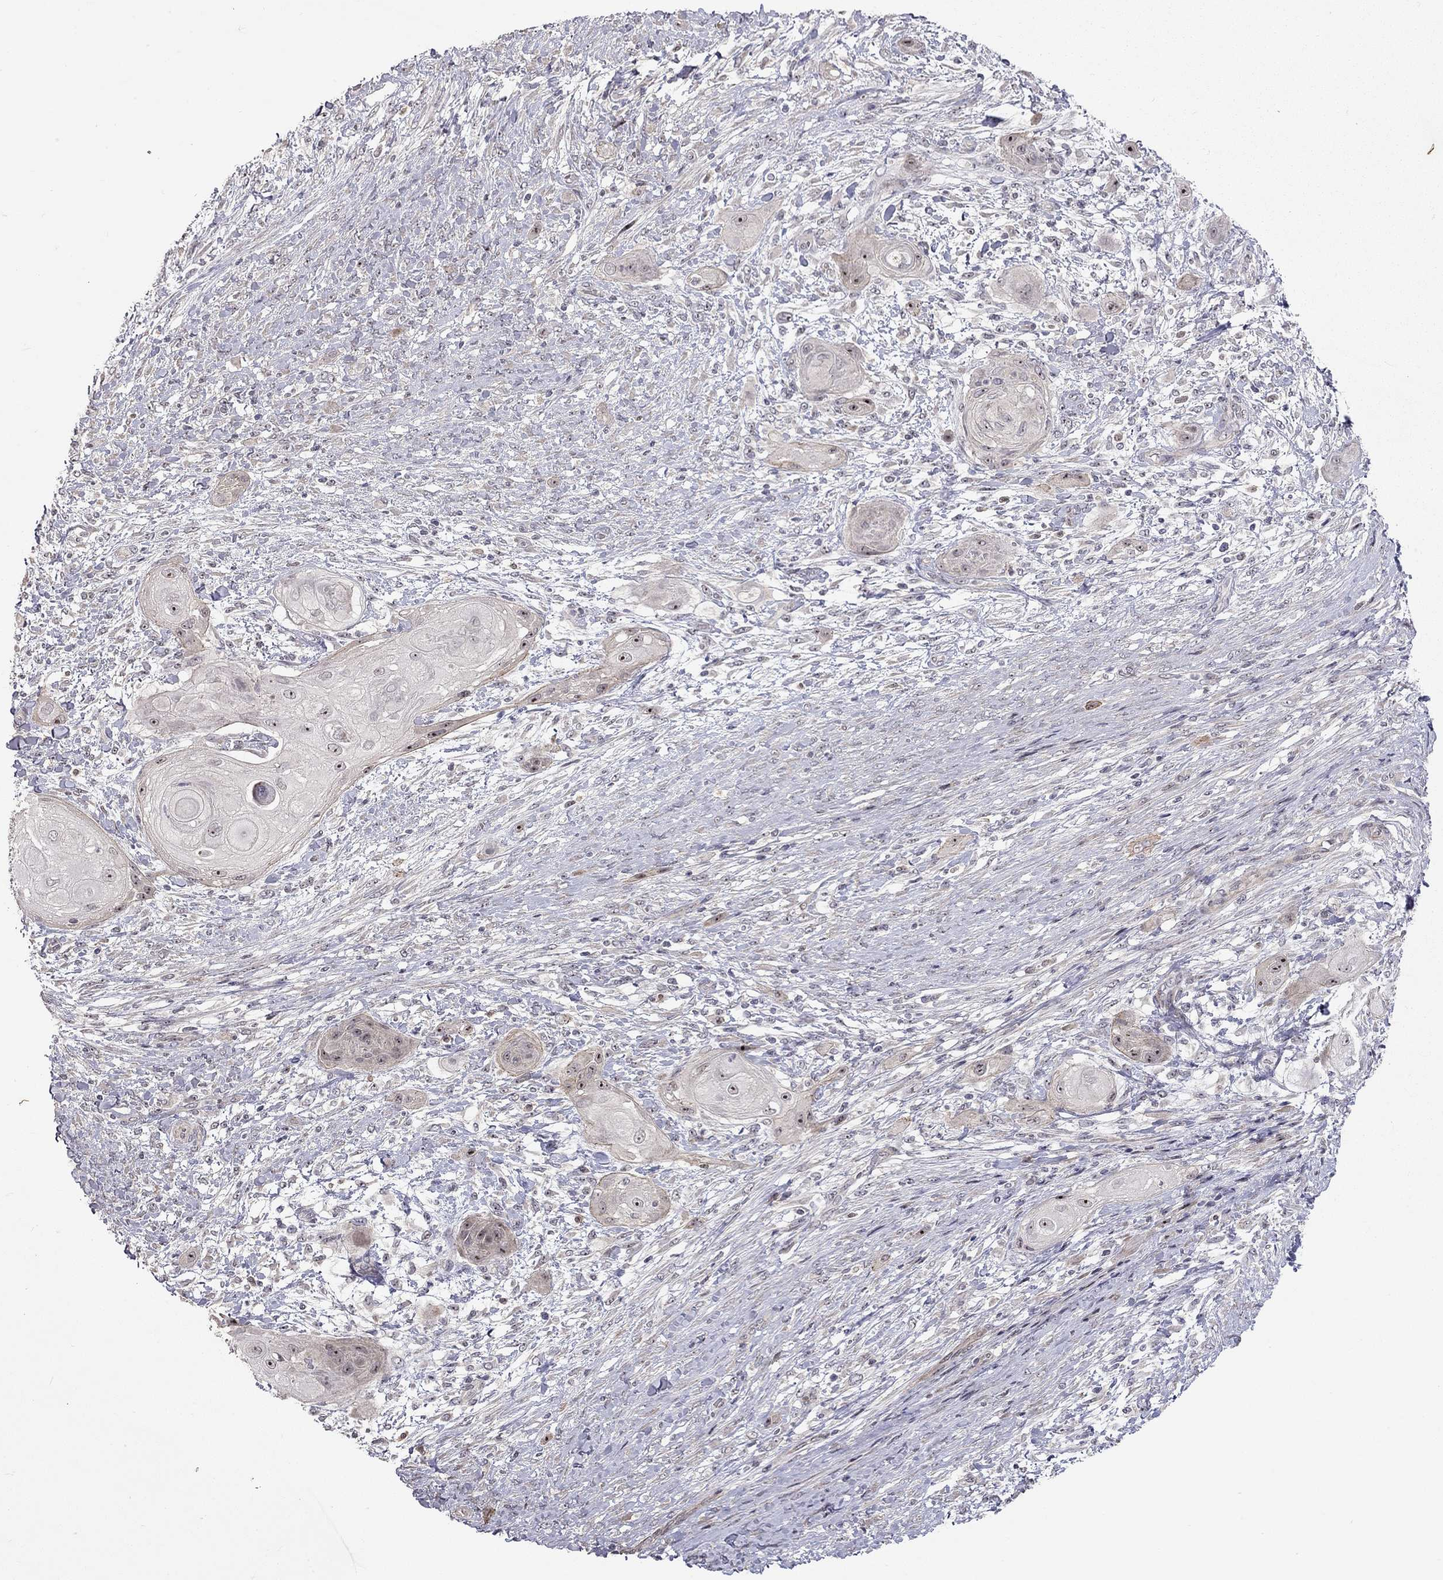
{"staining": {"intensity": "moderate", "quantity": "<25%", "location": "nuclear"}, "tissue": "skin cancer", "cell_type": "Tumor cells", "image_type": "cancer", "snomed": [{"axis": "morphology", "description": "Squamous cell carcinoma, NOS"}, {"axis": "topography", "description": "Skin"}], "caption": "This image displays immunohistochemistry staining of human skin cancer (squamous cell carcinoma), with low moderate nuclear expression in approximately <25% of tumor cells.", "gene": "STXBP6", "patient": {"sex": "male", "age": 62}}